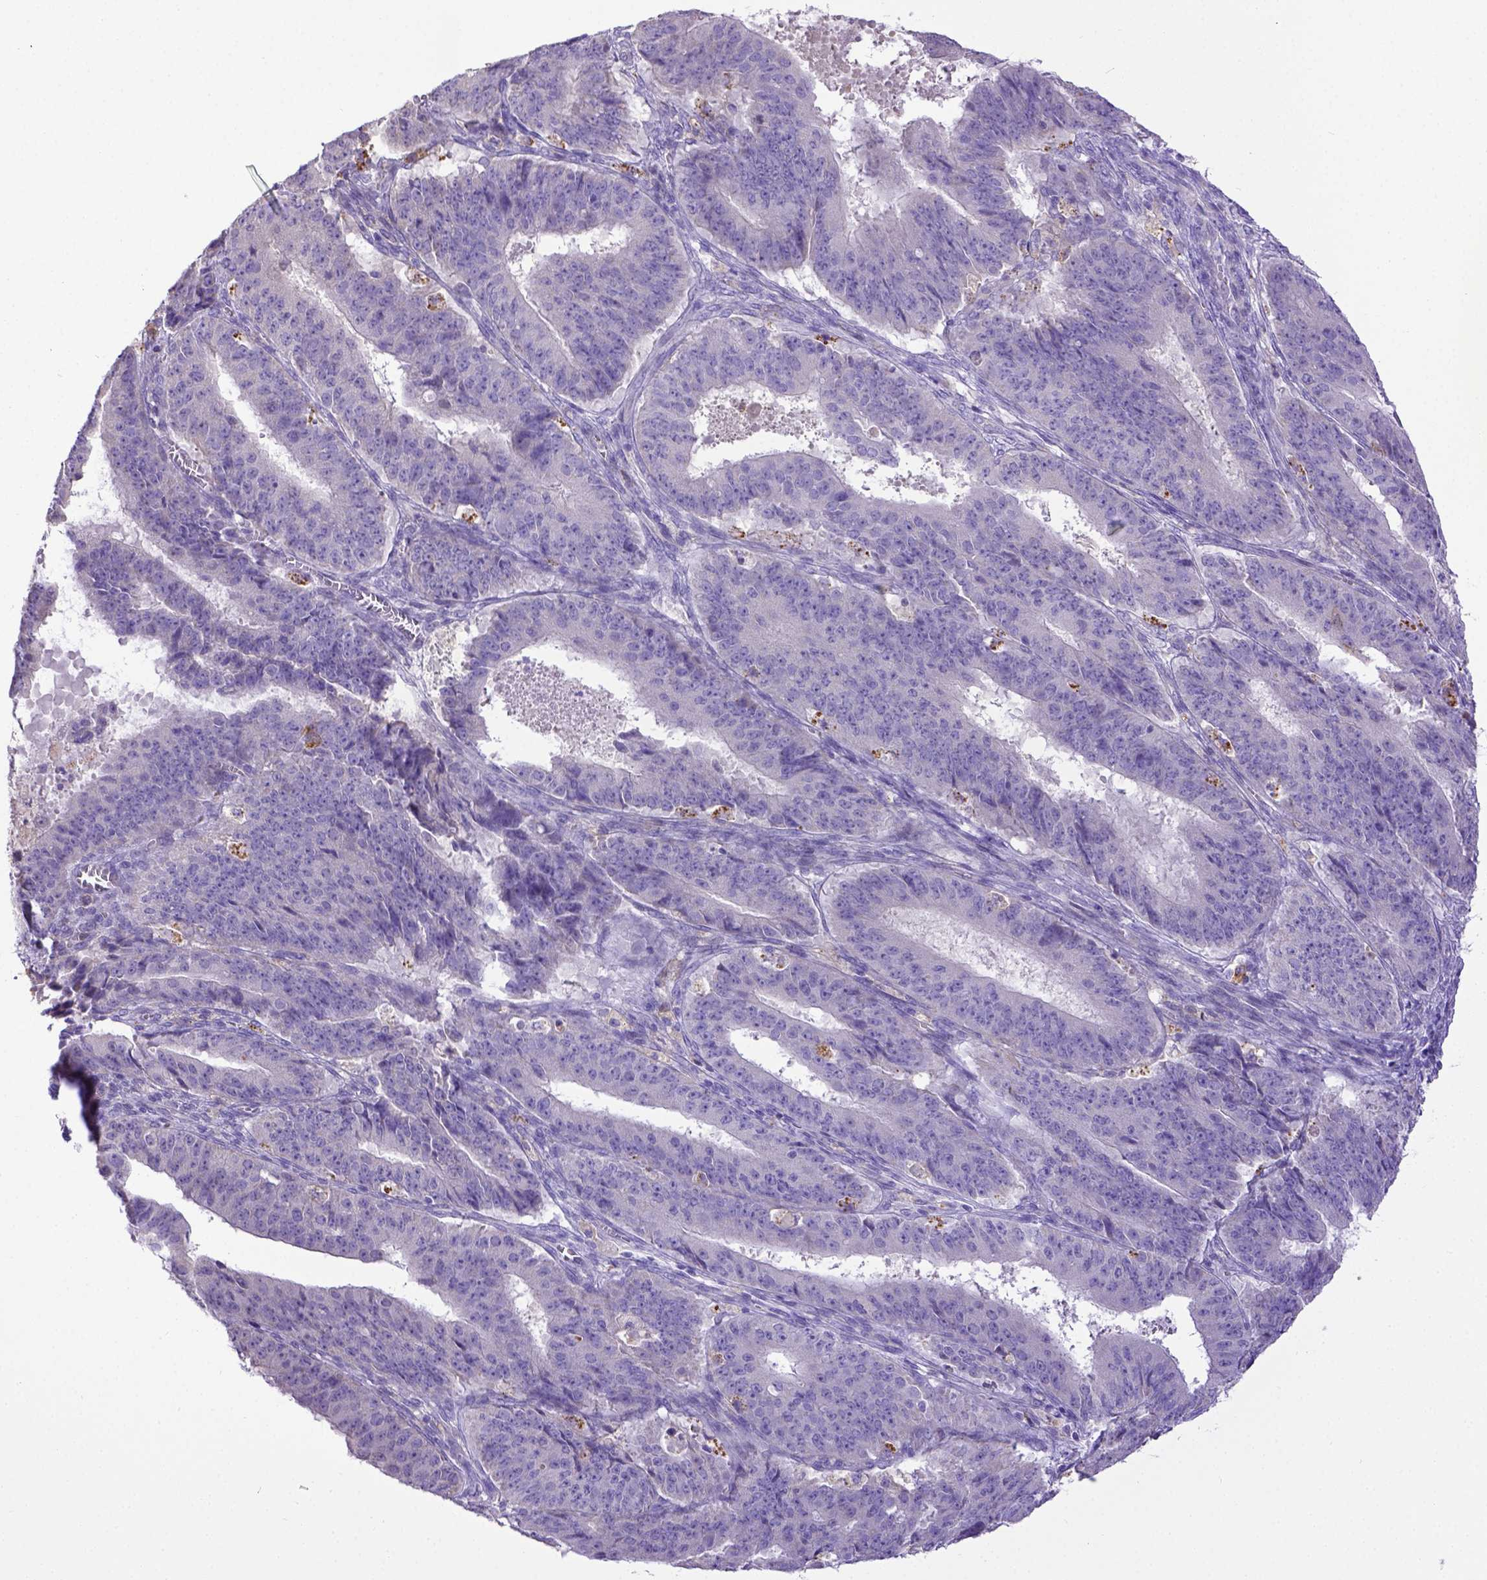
{"staining": {"intensity": "negative", "quantity": "none", "location": "none"}, "tissue": "ovarian cancer", "cell_type": "Tumor cells", "image_type": "cancer", "snomed": [{"axis": "morphology", "description": "Carcinoma, endometroid"}, {"axis": "topography", "description": "Ovary"}], "caption": "Tumor cells are negative for brown protein staining in ovarian cancer. The staining is performed using DAB (3,3'-diaminobenzidine) brown chromogen with nuclei counter-stained in using hematoxylin.", "gene": "CD40", "patient": {"sex": "female", "age": 42}}